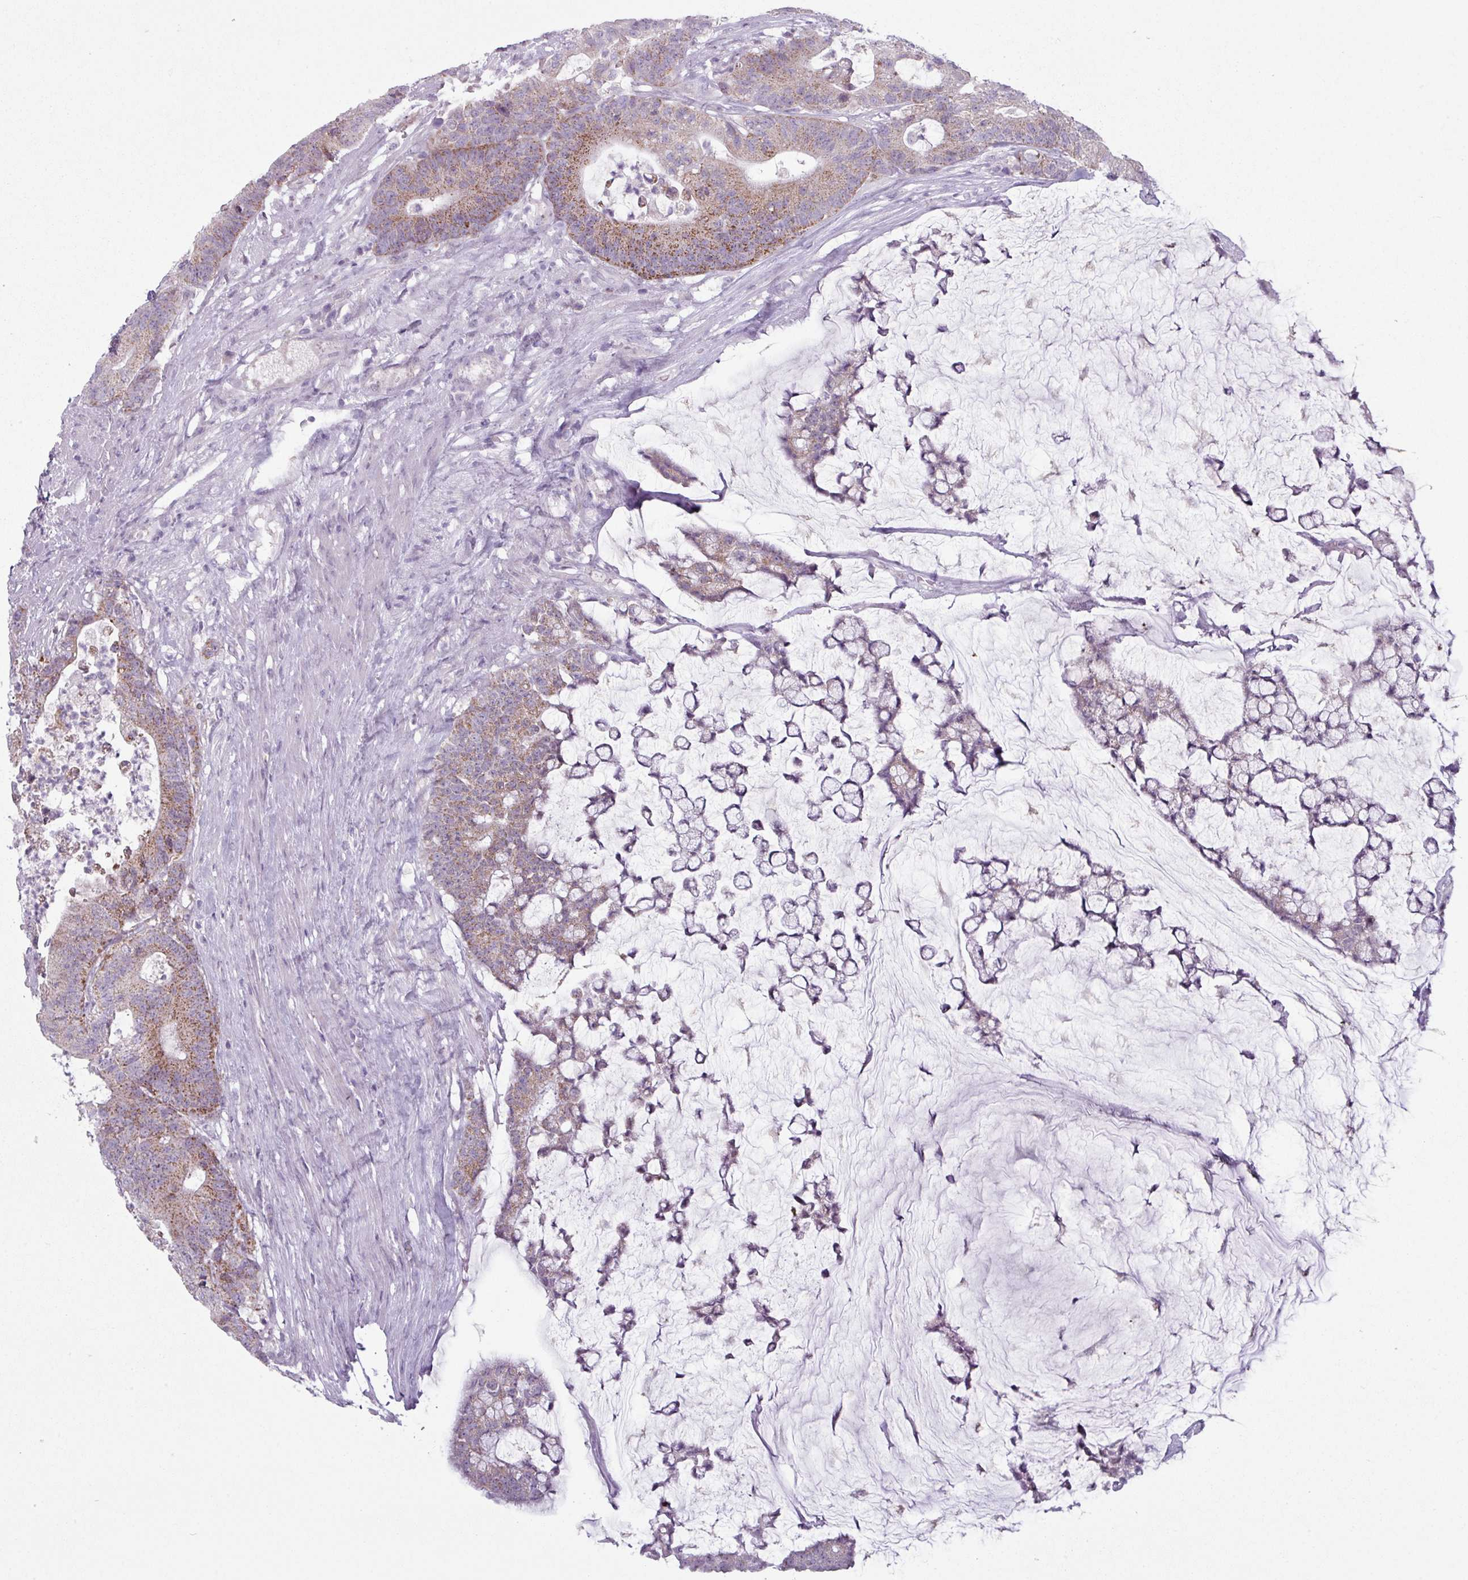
{"staining": {"intensity": "moderate", "quantity": ">75%", "location": "cytoplasmic/membranous"}, "tissue": "colorectal cancer", "cell_type": "Tumor cells", "image_type": "cancer", "snomed": [{"axis": "morphology", "description": "Adenocarcinoma, NOS"}, {"axis": "topography", "description": "Colon"}], "caption": "DAB immunohistochemical staining of human colorectal cancer (adenocarcinoma) demonstrates moderate cytoplasmic/membranous protein positivity in about >75% of tumor cells.", "gene": "ZNF615", "patient": {"sex": "female", "age": 84}}